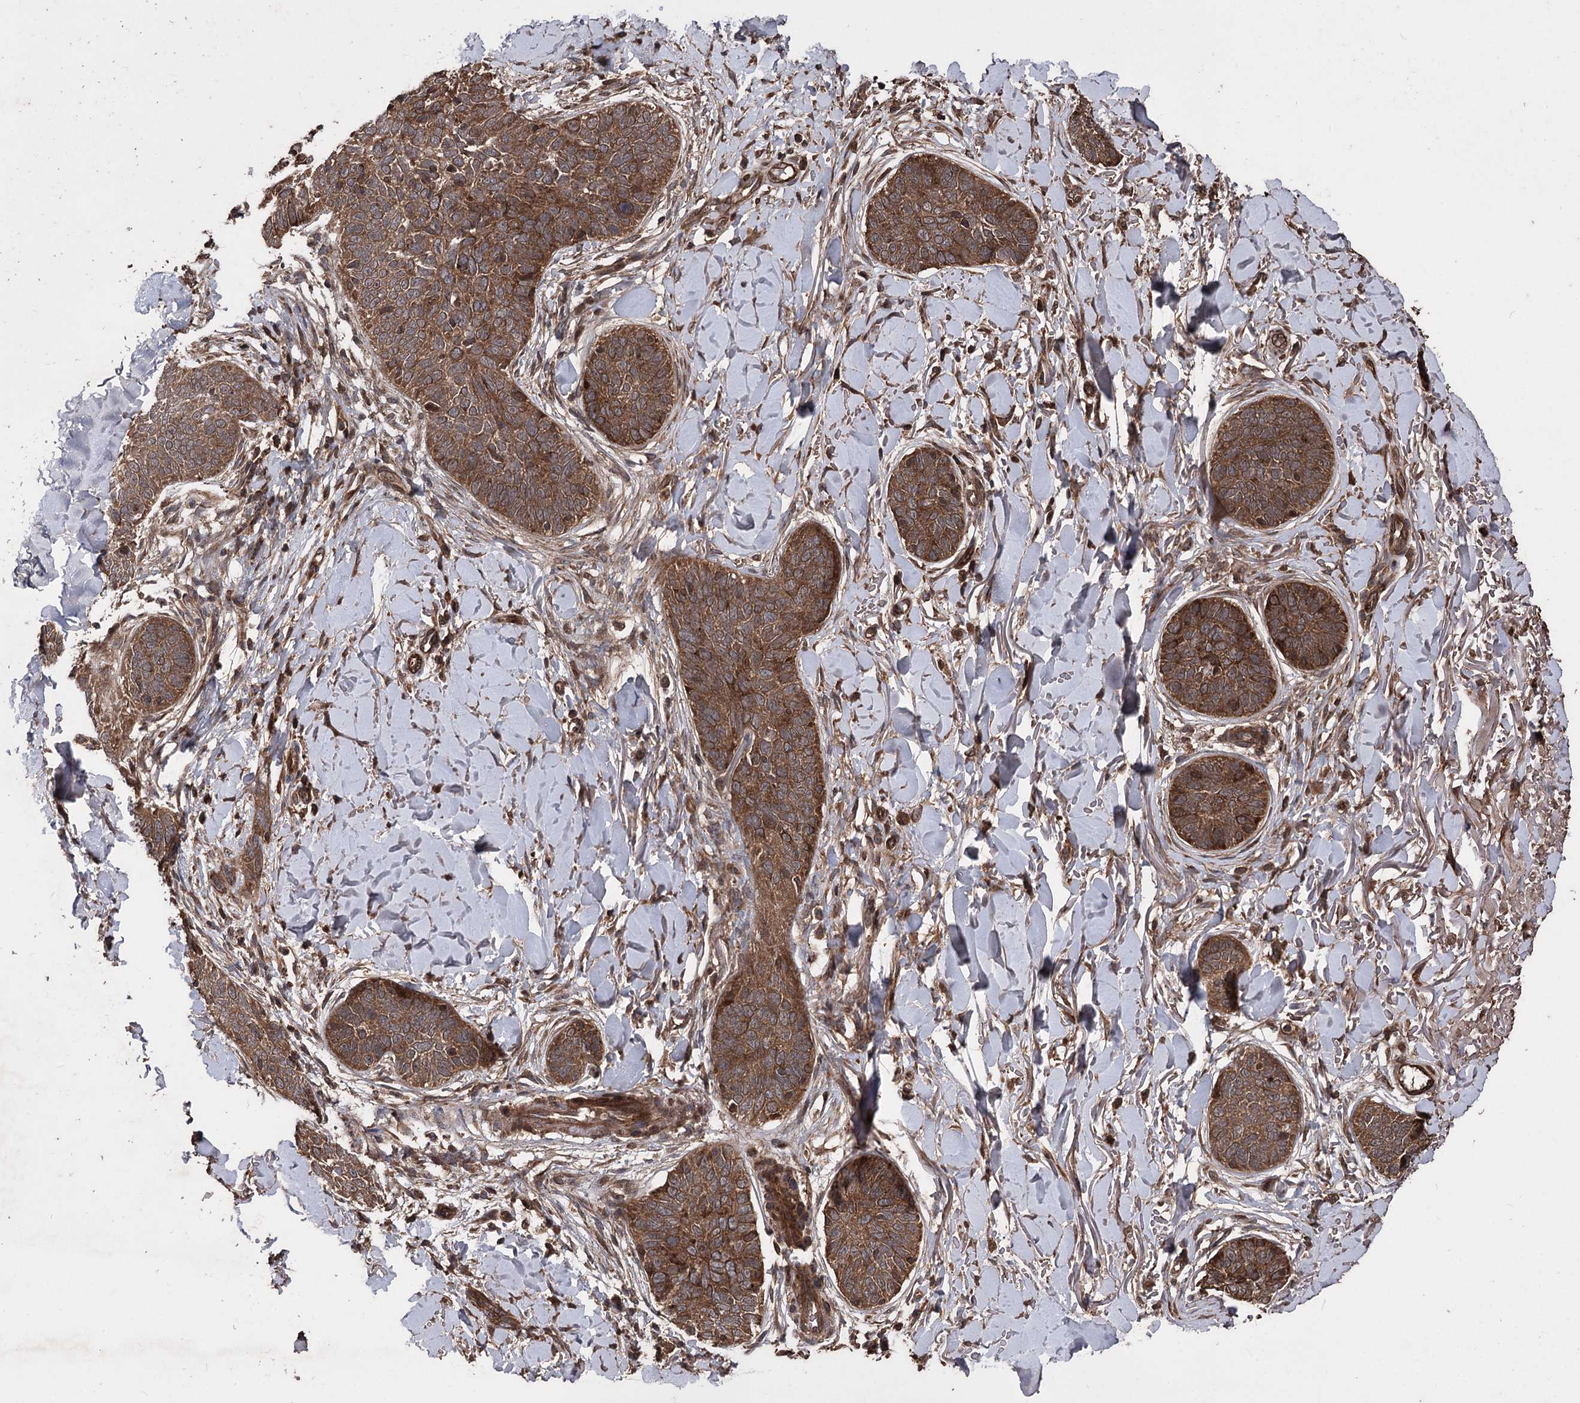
{"staining": {"intensity": "strong", "quantity": ">75%", "location": "cytoplasmic/membranous"}, "tissue": "skin cancer", "cell_type": "Tumor cells", "image_type": "cancer", "snomed": [{"axis": "morphology", "description": "Basal cell carcinoma"}, {"axis": "topography", "description": "Skin"}], "caption": "Strong cytoplasmic/membranous expression for a protein is seen in approximately >75% of tumor cells of skin cancer (basal cell carcinoma) using immunohistochemistry.", "gene": "RASSF3", "patient": {"sex": "male", "age": 85}}